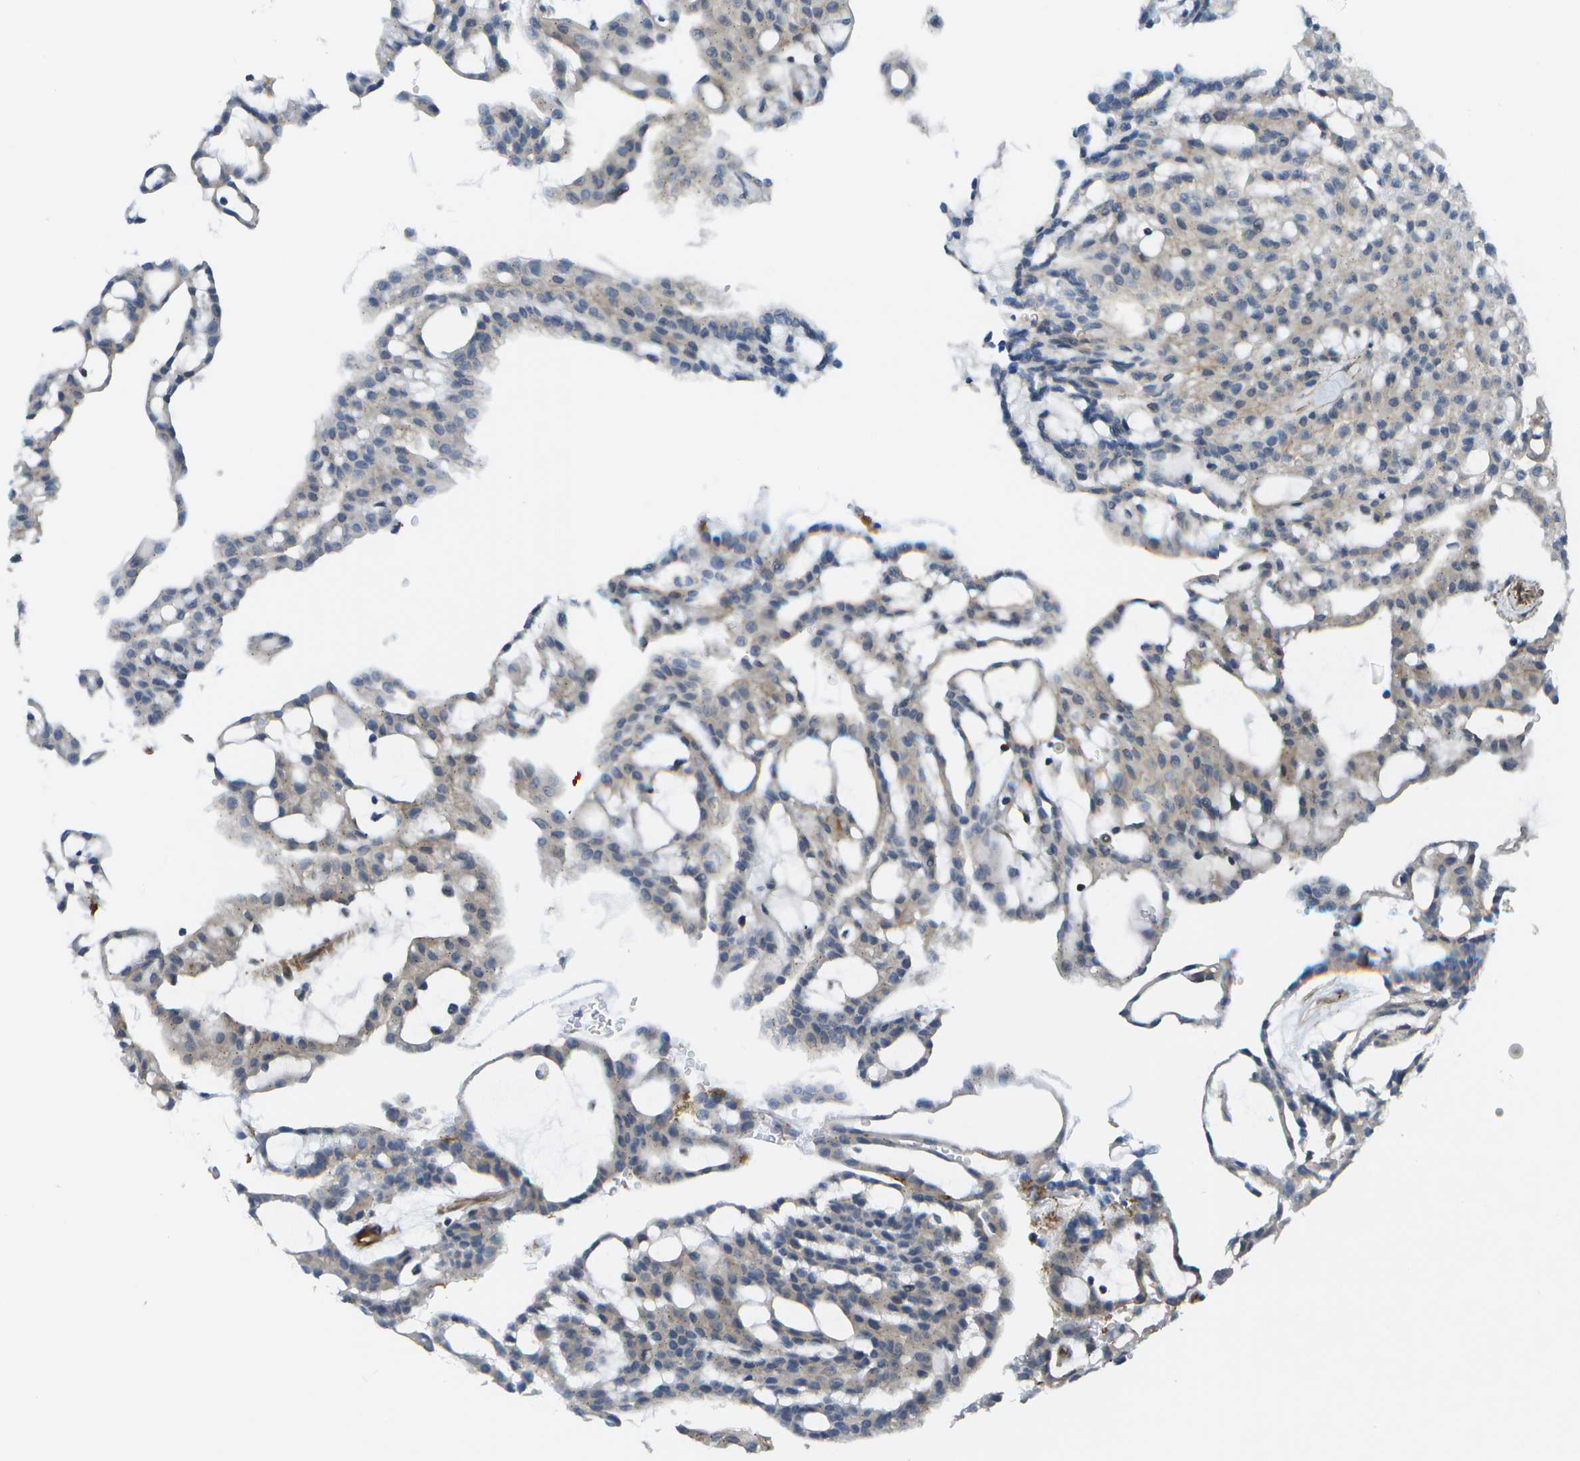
{"staining": {"intensity": "negative", "quantity": "none", "location": "none"}, "tissue": "renal cancer", "cell_type": "Tumor cells", "image_type": "cancer", "snomed": [{"axis": "morphology", "description": "Adenocarcinoma, NOS"}, {"axis": "topography", "description": "Kidney"}], "caption": "This is an IHC photomicrograph of human renal cancer. There is no positivity in tumor cells.", "gene": "KIAA0040", "patient": {"sex": "male", "age": 63}}